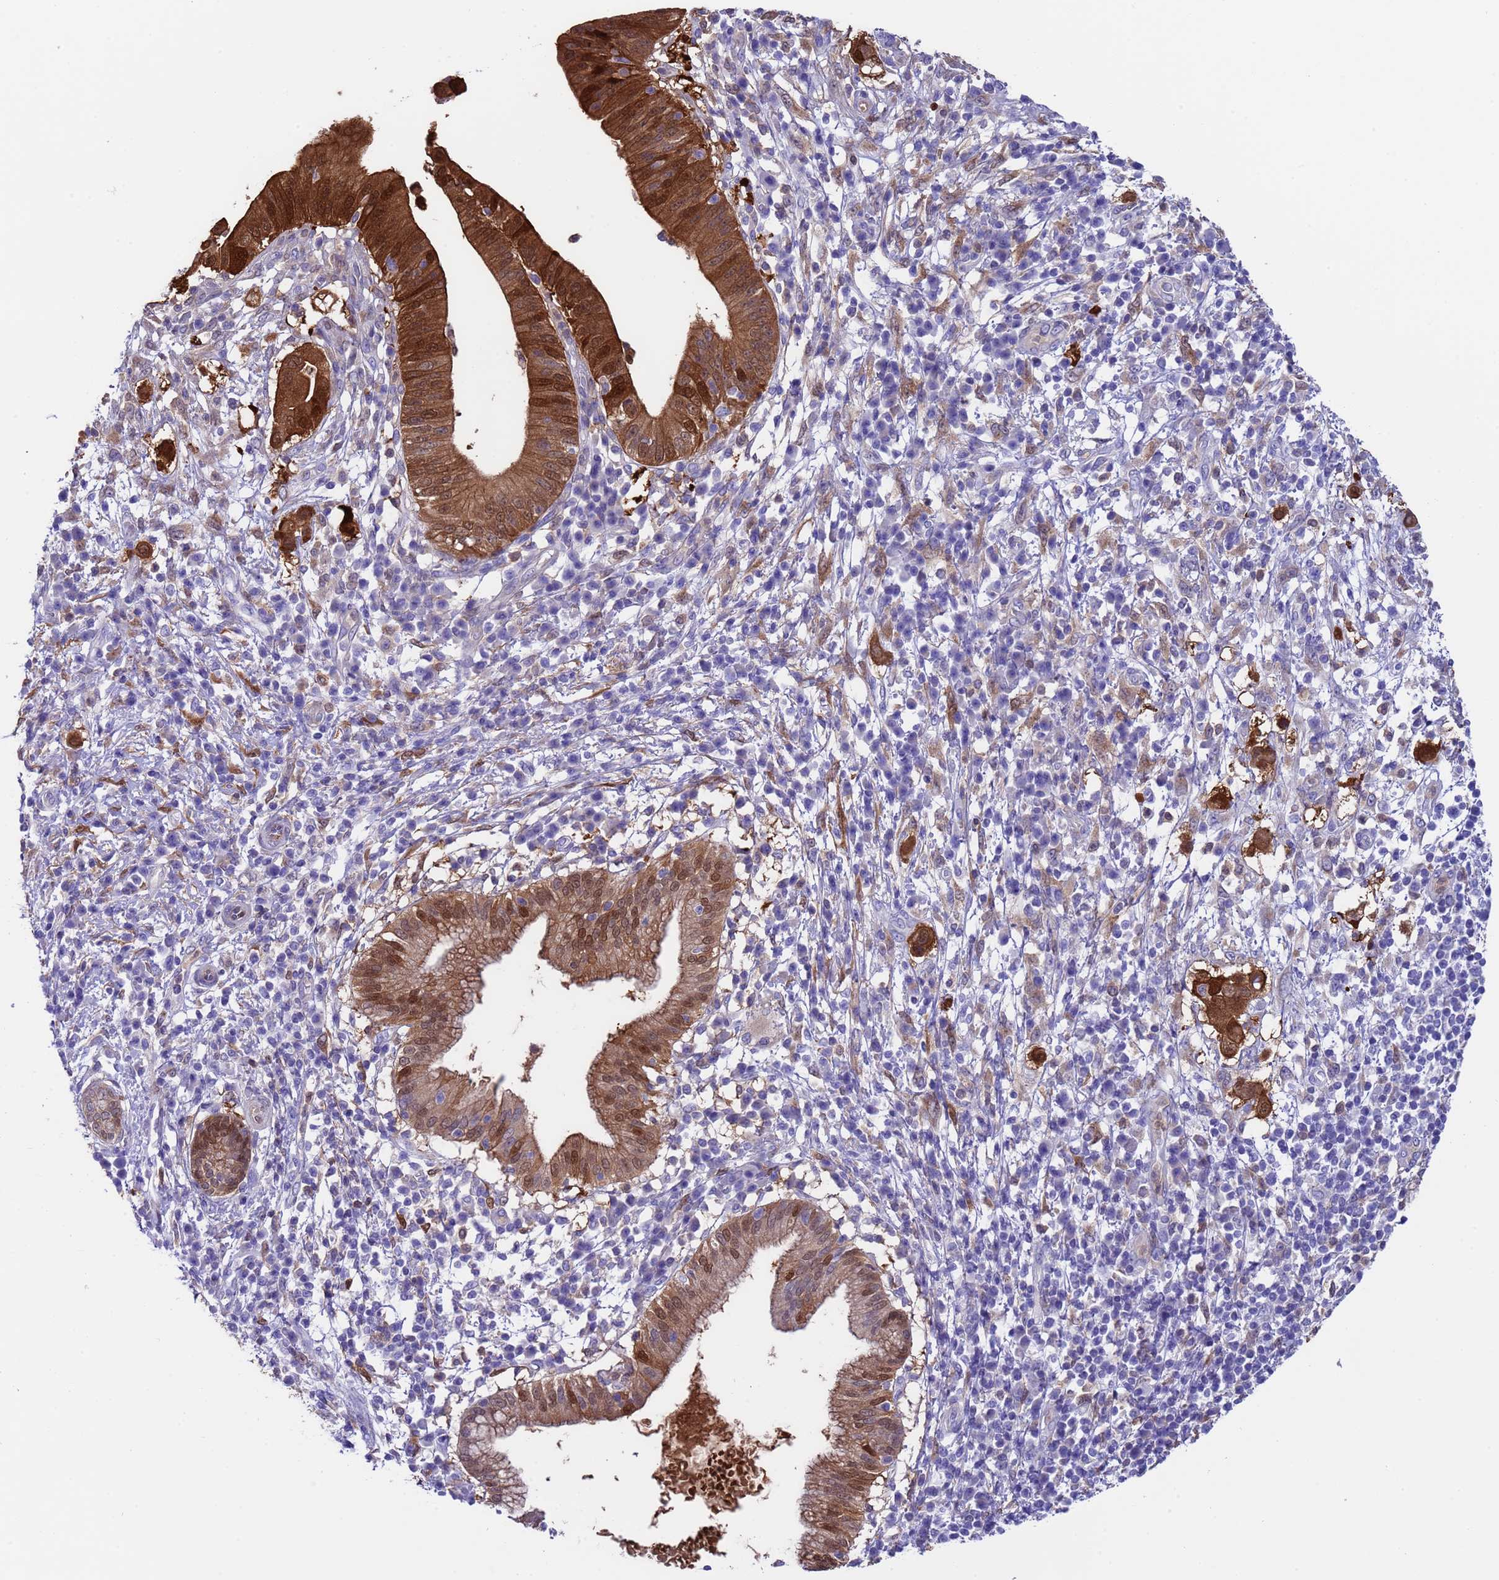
{"staining": {"intensity": "strong", "quantity": ">75%", "location": "cytoplasmic/membranous,nuclear"}, "tissue": "pancreatic cancer", "cell_type": "Tumor cells", "image_type": "cancer", "snomed": [{"axis": "morphology", "description": "Adenocarcinoma, NOS"}, {"axis": "topography", "description": "Pancreas"}], "caption": "Strong cytoplasmic/membranous and nuclear staining for a protein is identified in about >75% of tumor cells of pancreatic cancer using immunohistochemistry.", "gene": "C6orf47", "patient": {"sex": "male", "age": 68}}